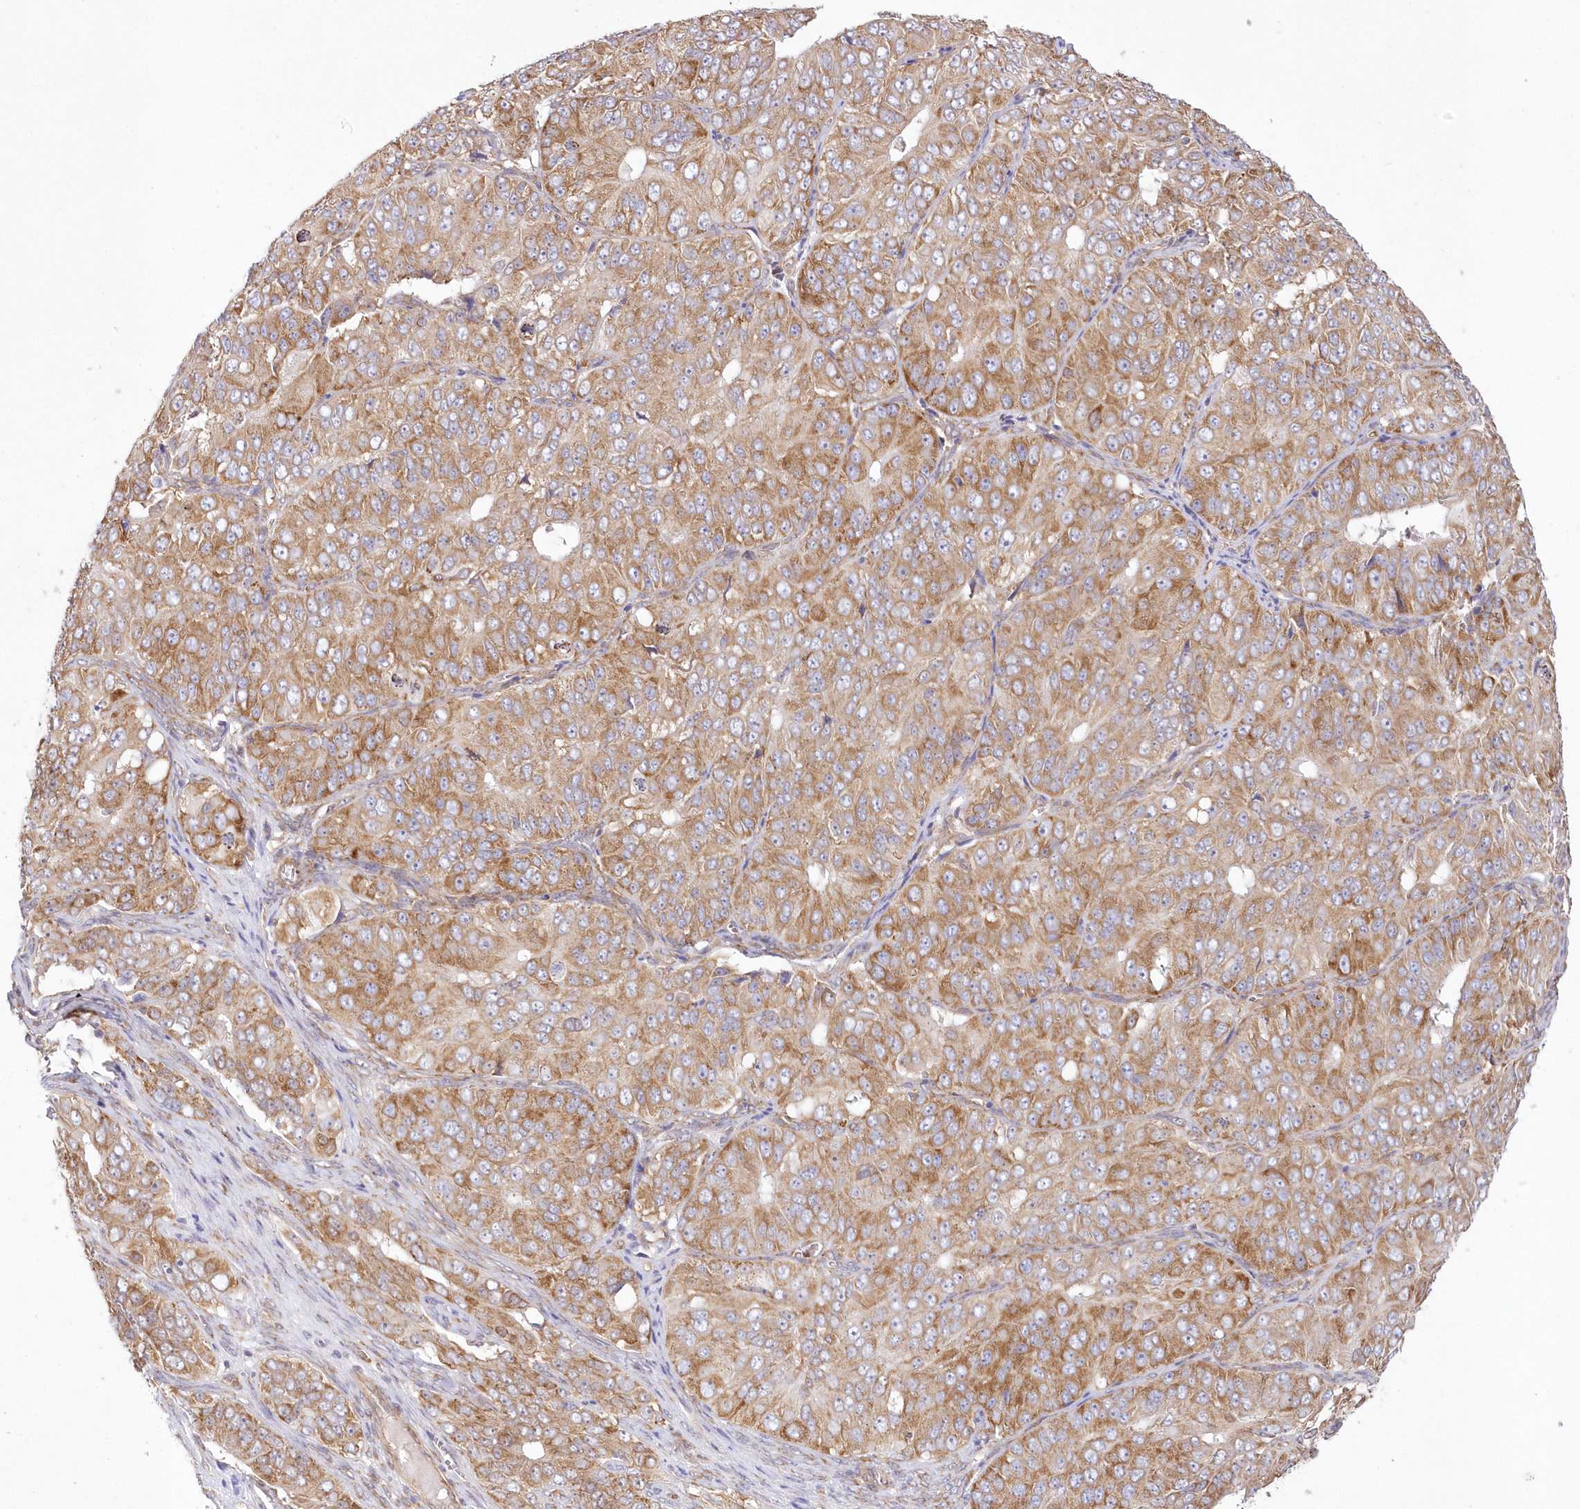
{"staining": {"intensity": "moderate", "quantity": ">75%", "location": "cytoplasmic/membranous"}, "tissue": "ovarian cancer", "cell_type": "Tumor cells", "image_type": "cancer", "snomed": [{"axis": "morphology", "description": "Carcinoma, endometroid"}, {"axis": "topography", "description": "Ovary"}], "caption": "Protein expression analysis of human endometroid carcinoma (ovarian) reveals moderate cytoplasmic/membranous expression in approximately >75% of tumor cells.", "gene": "RNPEP", "patient": {"sex": "female", "age": 51}}